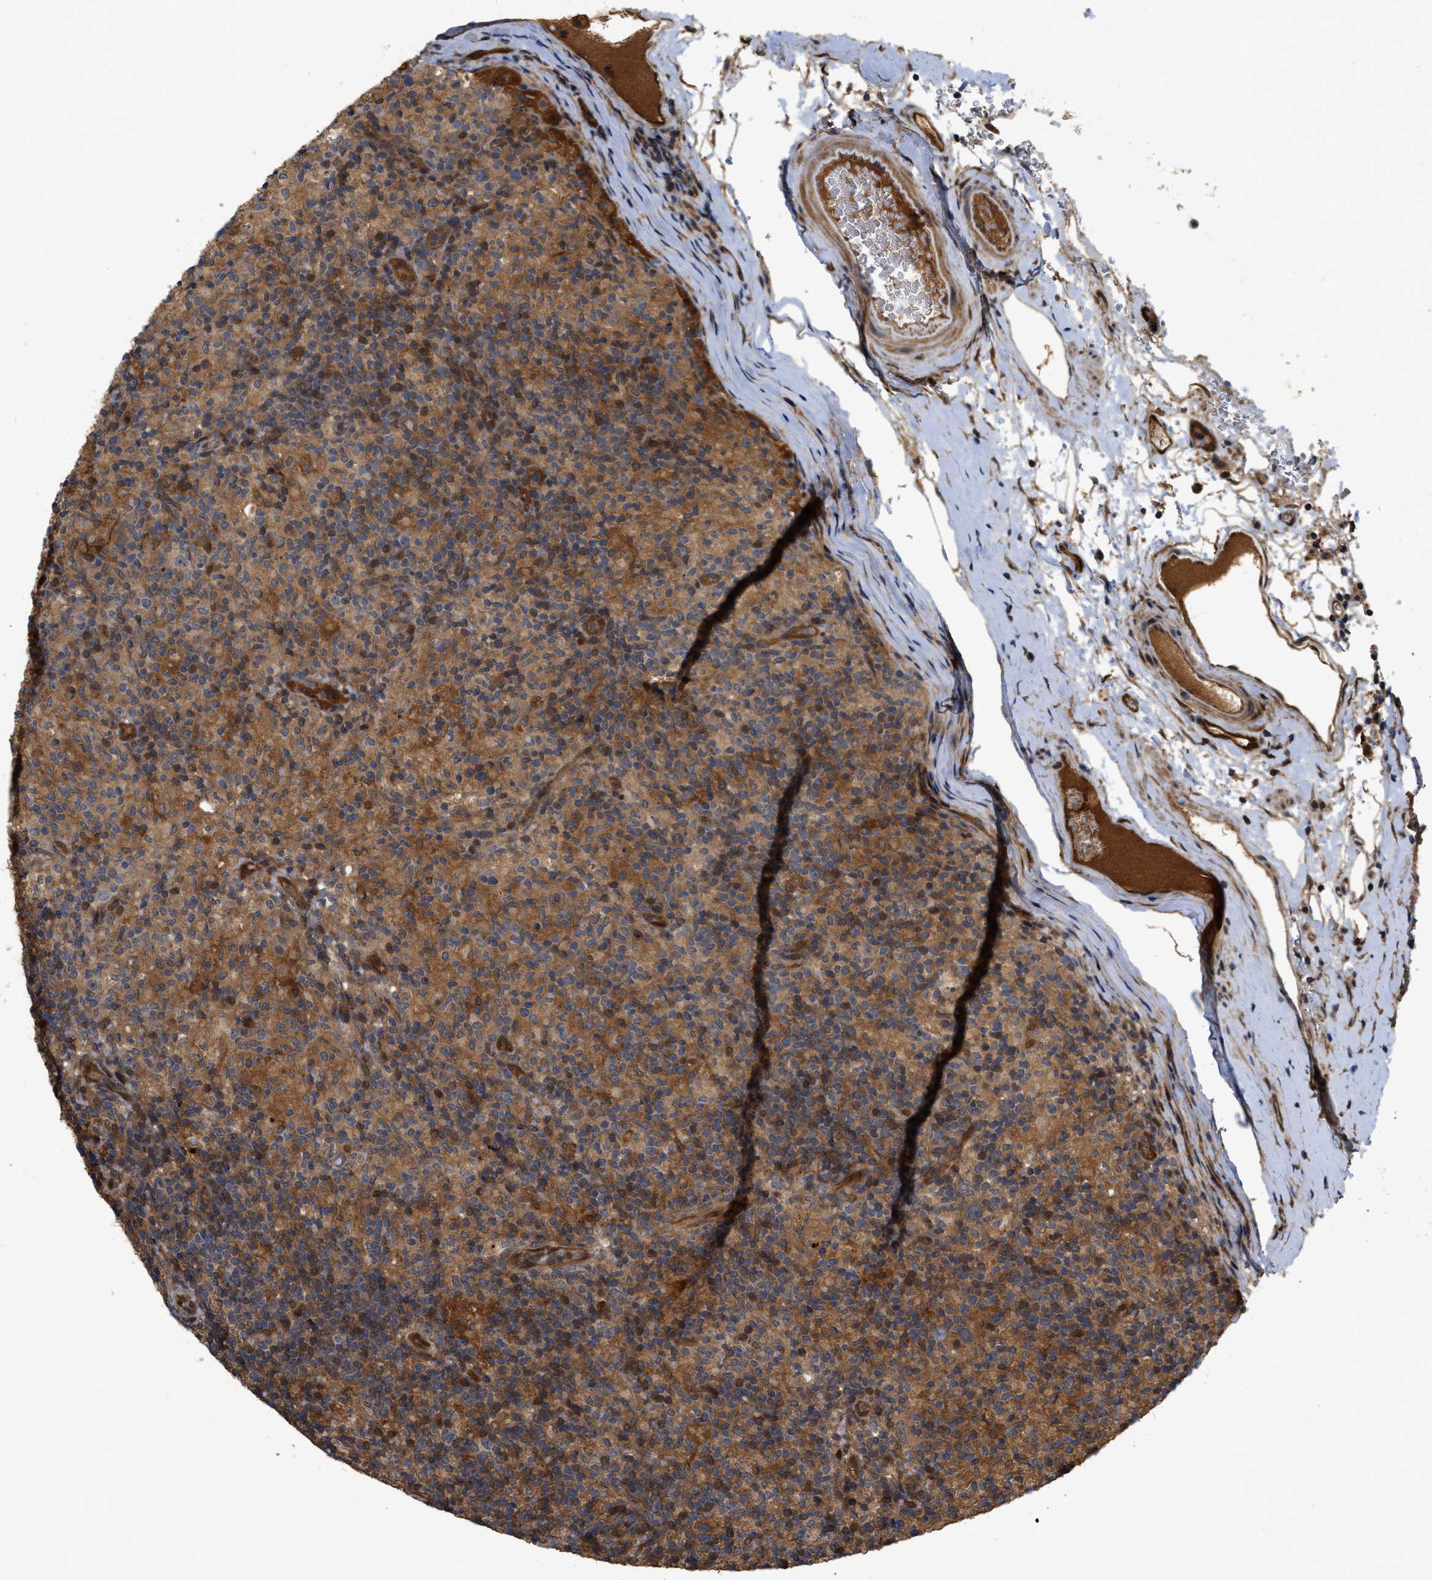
{"staining": {"intensity": "moderate", "quantity": ">75%", "location": "cytoplasmic/membranous"}, "tissue": "lymphoma", "cell_type": "Tumor cells", "image_type": "cancer", "snomed": [{"axis": "morphology", "description": "Hodgkin's disease, NOS"}, {"axis": "topography", "description": "Lymph node"}], "caption": "Immunohistochemistry (IHC) micrograph of Hodgkin's disease stained for a protein (brown), which reveals medium levels of moderate cytoplasmic/membranous expression in approximately >75% of tumor cells.", "gene": "CBR3", "patient": {"sex": "male", "age": 70}}